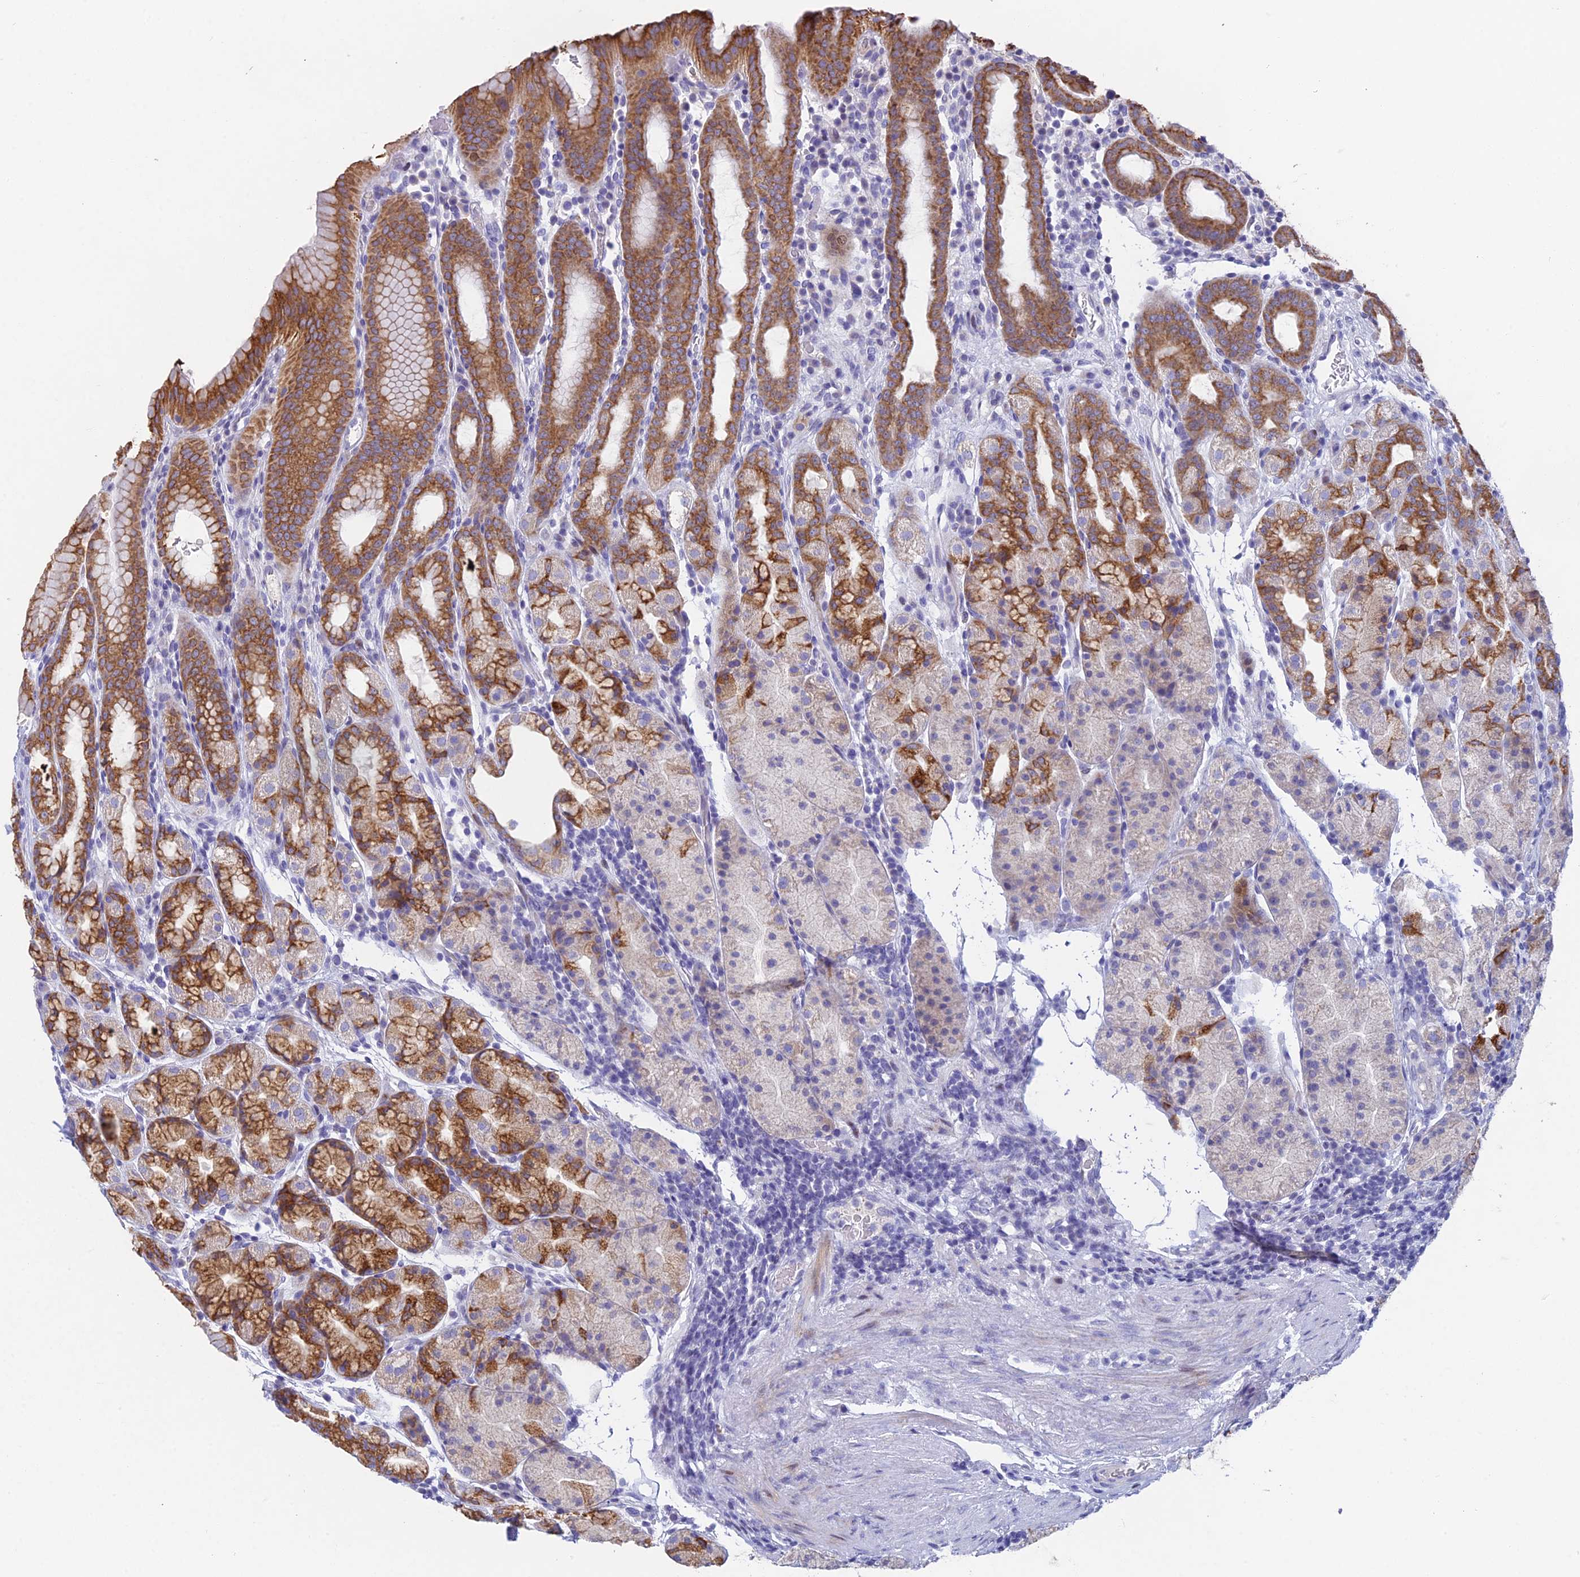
{"staining": {"intensity": "strong", "quantity": "25%-75%", "location": "cytoplasmic/membranous"}, "tissue": "stomach", "cell_type": "Glandular cells", "image_type": "normal", "snomed": [{"axis": "morphology", "description": "Normal tissue, NOS"}, {"axis": "topography", "description": "Stomach, upper"}, {"axis": "topography", "description": "Stomach, lower"}, {"axis": "topography", "description": "Small intestine"}], "caption": "Unremarkable stomach reveals strong cytoplasmic/membranous positivity in about 25%-75% of glandular cells The protein of interest is stained brown, and the nuclei are stained in blue (DAB (3,3'-diaminobenzidine) IHC with brightfield microscopy, high magnification)..", "gene": "REXO5", "patient": {"sex": "male", "age": 68}}